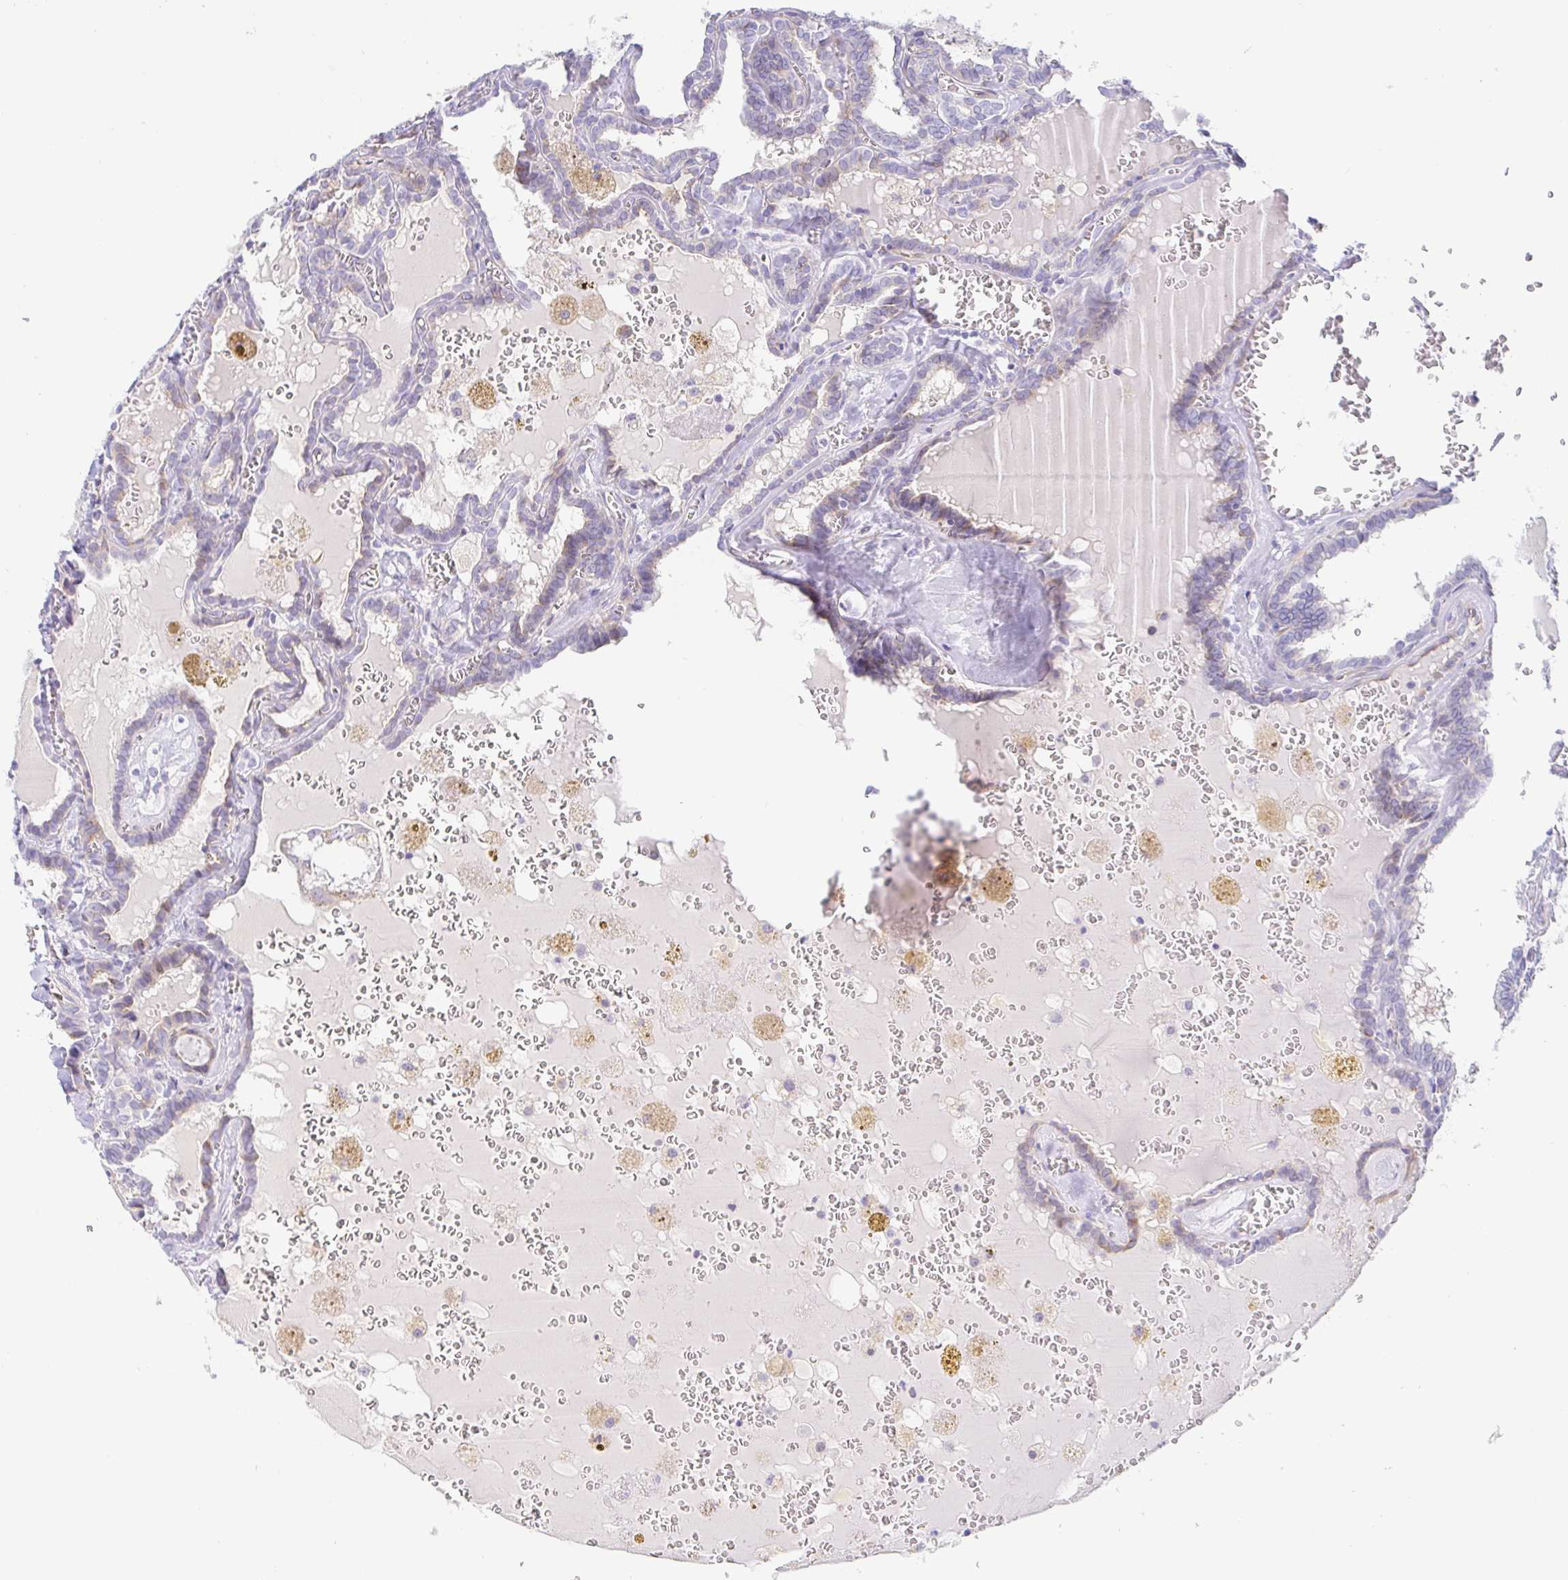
{"staining": {"intensity": "negative", "quantity": "none", "location": "none"}, "tissue": "thyroid cancer", "cell_type": "Tumor cells", "image_type": "cancer", "snomed": [{"axis": "morphology", "description": "Papillary adenocarcinoma, NOS"}, {"axis": "topography", "description": "Thyroid gland"}], "caption": "Thyroid cancer was stained to show a protein in brown. There is no significant staining in tumor cells. (IHC, brightfield microscopy, high magnification).", "gene": "PINLYP", "patient": {"sex": "female", "age": 39}}